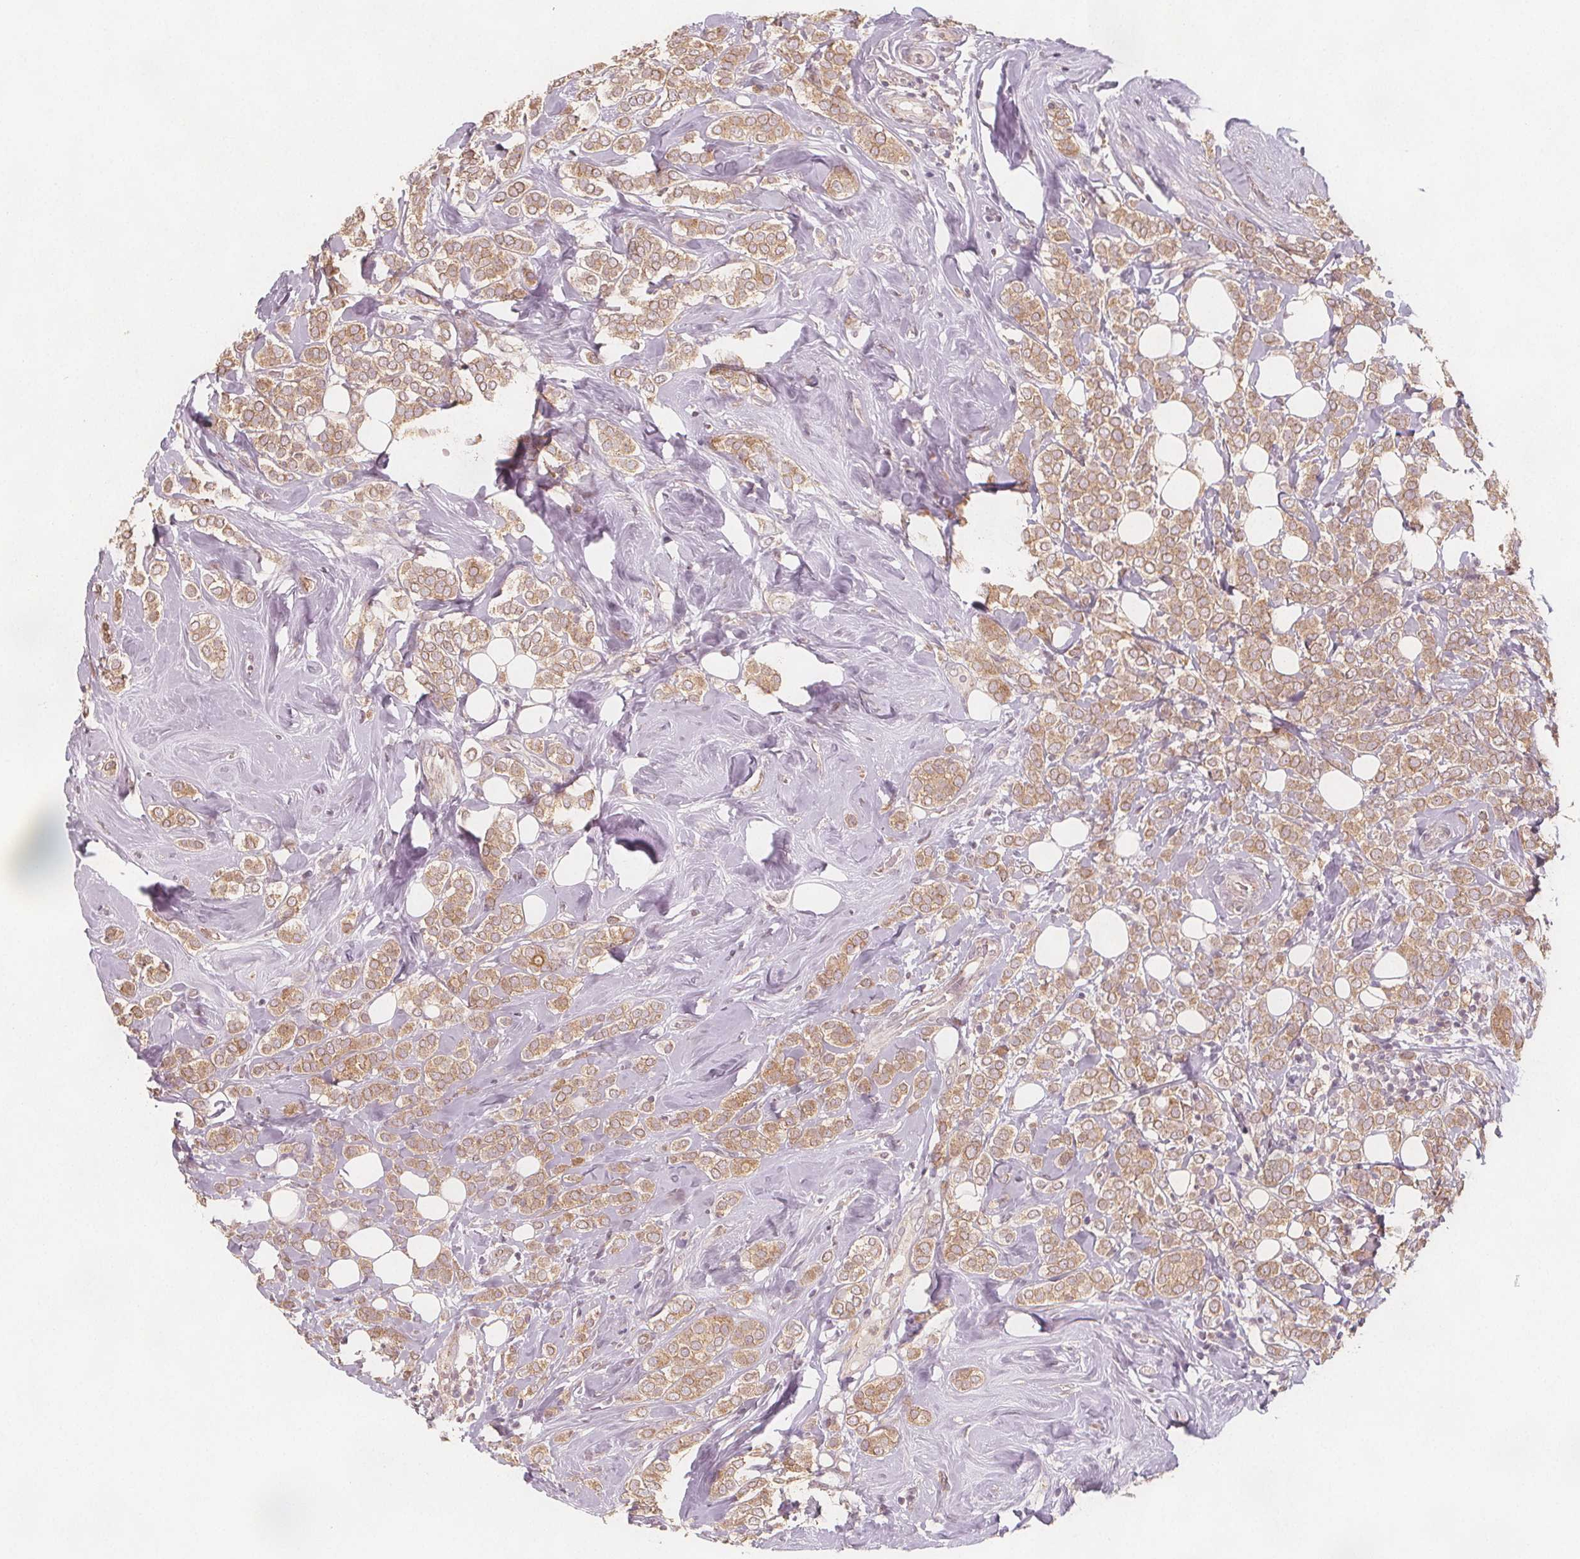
{"staining": {"intensity": "moderate", "quantity": ">75%", "location": "cytoplasmic/membranous"}, "tissue": "breast cancer", "cell_type": "Tumor cells", "image_type": "cancer", "snomed": [{"axis": "morphology", "description": "Lobular carcinoma"}, {"axis": "topography", "description": "Breast"}], "caption": "Protein expression analysis of breast cancer shows moderate cytoplasmic/membranous positivity in approximately >75% of tumor cells.", "gene": "NCSTN", "patient": {"sex": "female", "age": 49}}